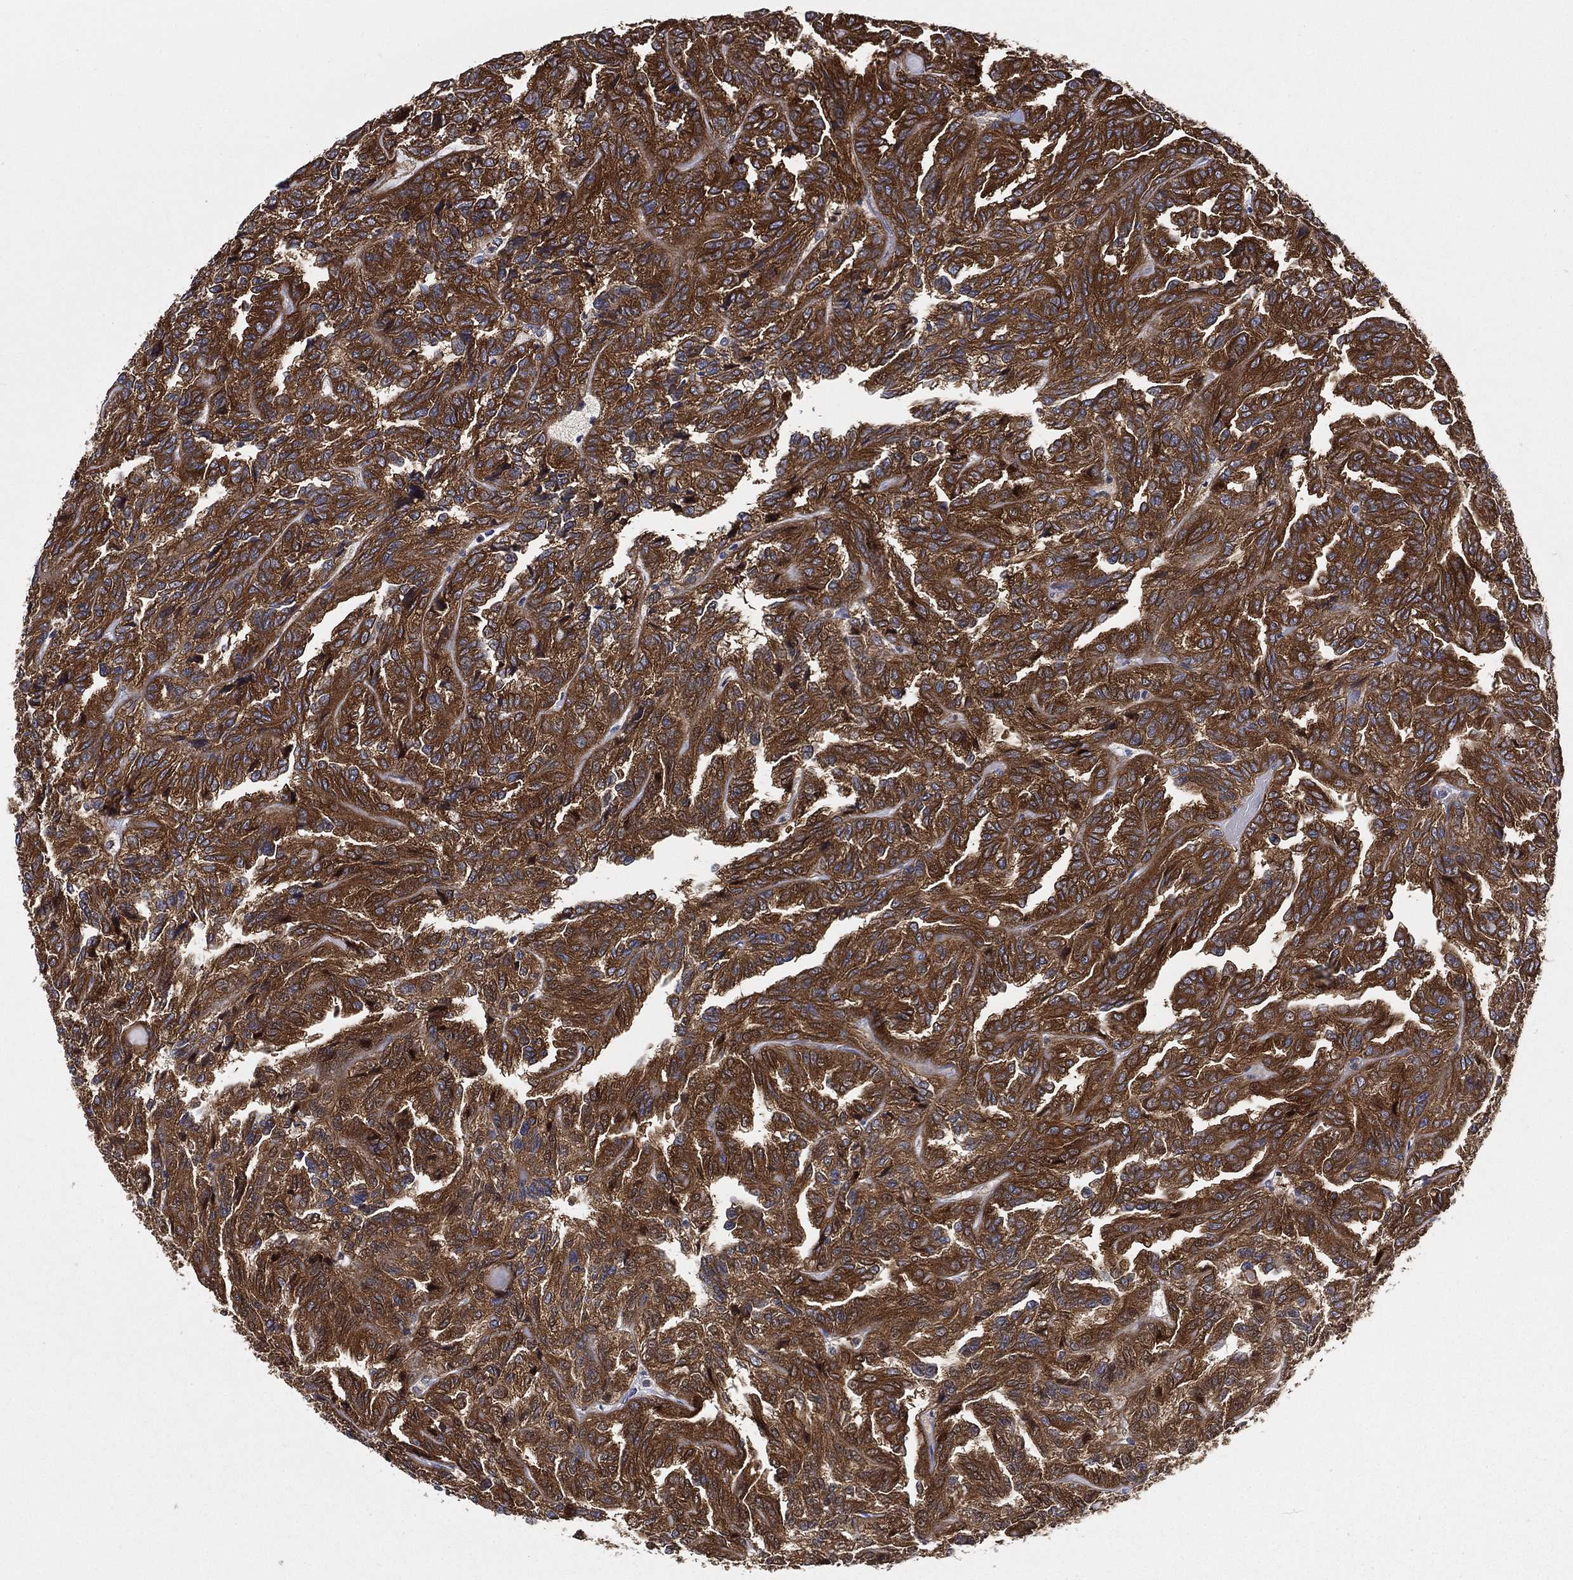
{"staining": {"intensity": "strong", "quantity": ">75%", "location": "cytoplasmic/membranous"}, "tissue": "renal cancer", "cell_type": "Tumor cells", "image_type": "cancer", "snomed": [{"axis": "morphology", "description": "Adenocarcinoma, NOS"}, {"axis": "topography", "description": "Kidney"}], "caption": "Renal cancer (adenocarcinoma) stained with DAB (3,3'-diaminobenzidine) IHC demonstrates high levels of strong cytoplasmic/membranous staining in about >75% of tumor cells.", "gene": "SMPD3", "patient": {"sex": "male", "age": 79}}